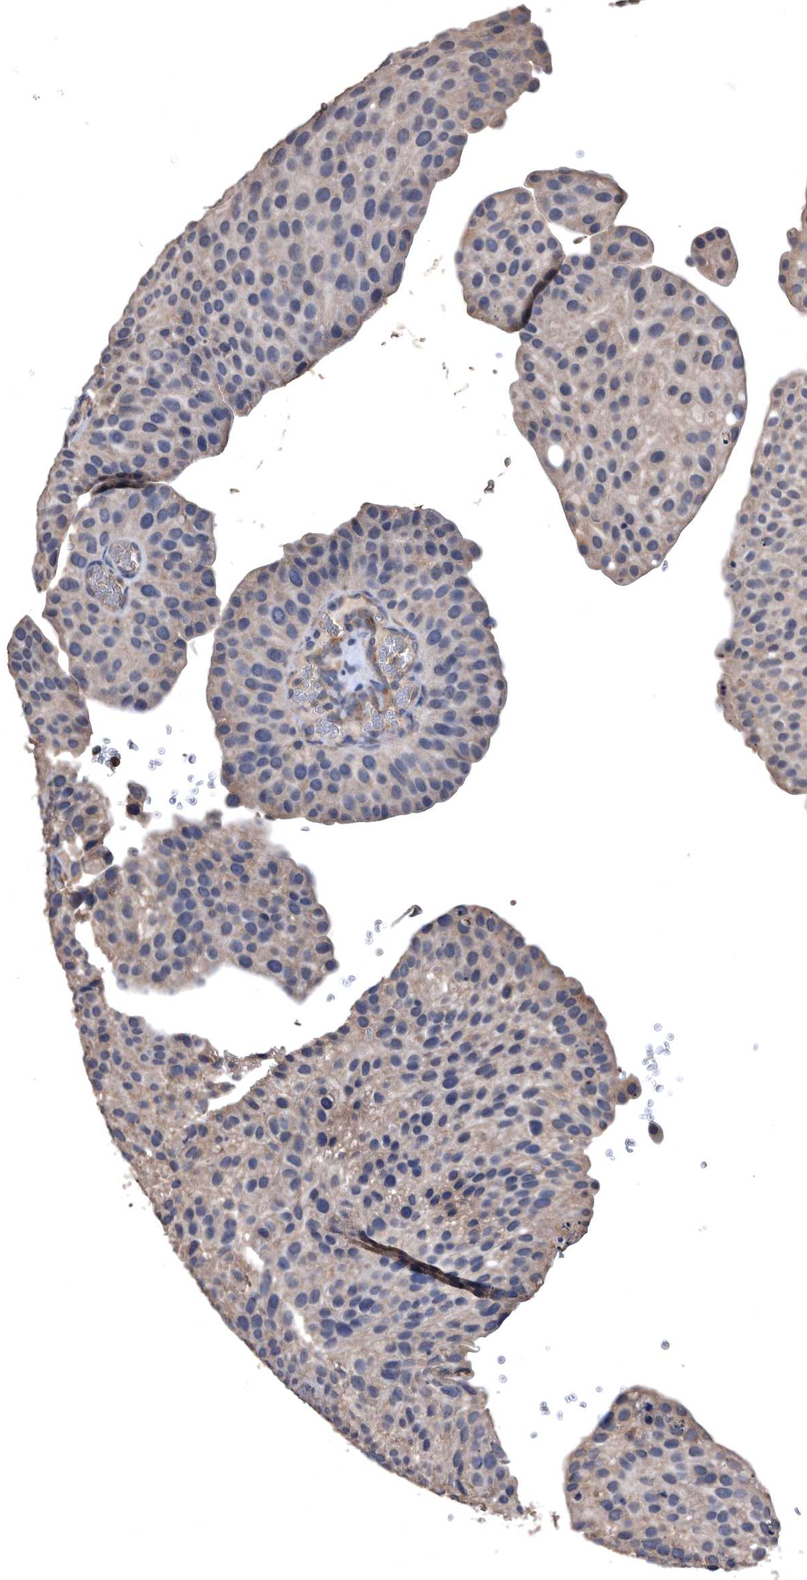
{"staining": {"intensity": "weak", "quantity": "25%-75%", "location": "cytoplasmic/membranous"}, "tissue": "urothelial cancer", "cell_type": "Tumor cells", "image_type": "cancer", "snomed": [{"axis": "morphology", "description": "Urothelial carcinoma, Low grade"}, {"axis": "topography", "description": "Smooth muscle"}, {"axis": "topography", "description": "Urinary bladder"}], "caption": "Protein staining by immunohistochemistry (IHC) demonstrates weak cytoplasmic/membranous expression in approximately 25%-75% of tumor cells in urothelial cancer. (DAB = brown stain, brightfield microscopy at high magnification).", "gene": "NRBP1", "patient": {"sex": "male", "age": 60}}